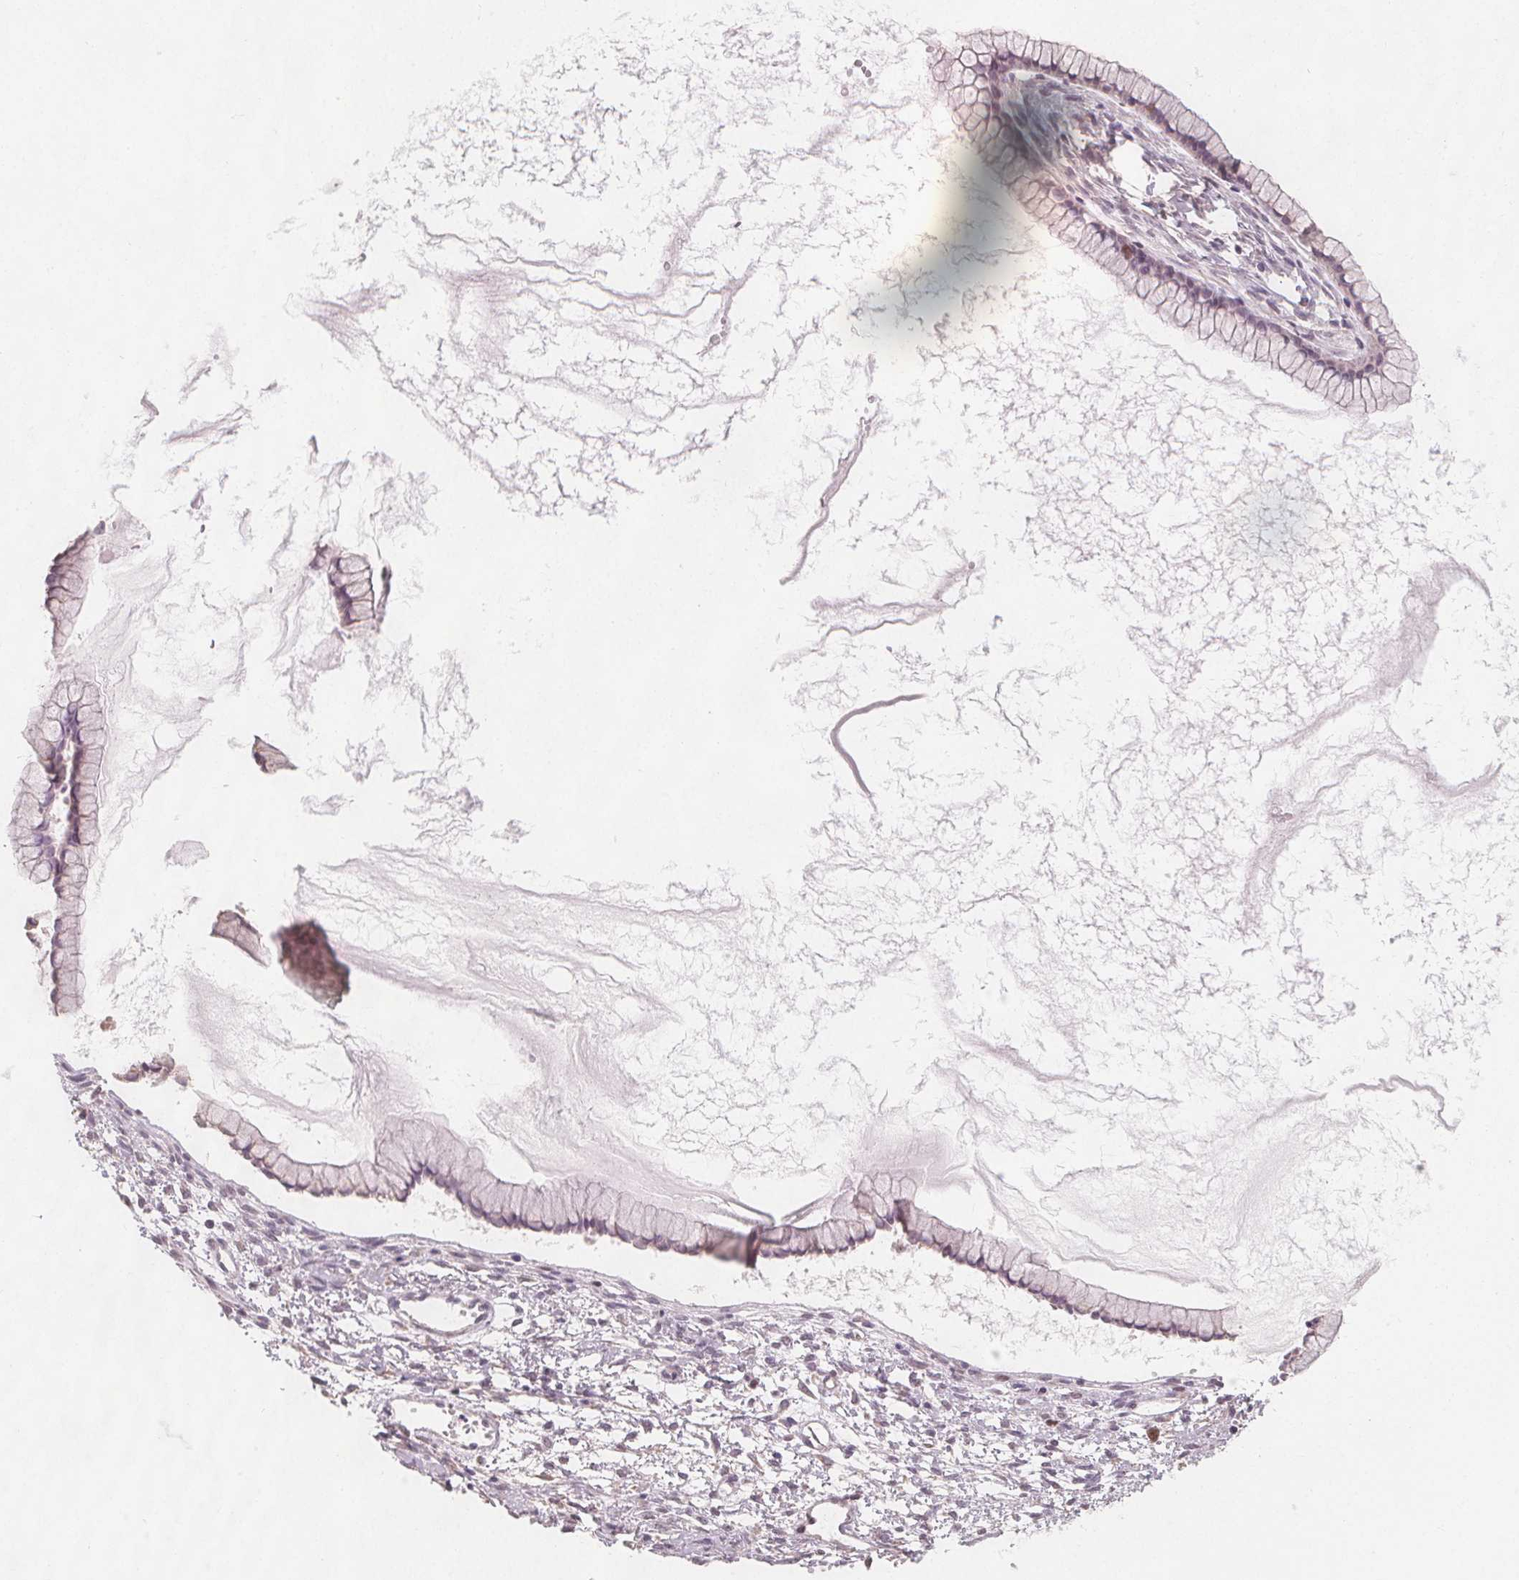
{"staining": {"intensity": "negative", "quantity": "none", "location": "none"}, "tissue": "ovarian cancer", "cell_type": "Tumor cells", "image_type": "cancer", "snomed": [{"axis": "morphology", "description": "Cystadenocarcinoma, mucinous, NOS"}, {"axis": "topography", "description": "Ovary"}], "caption": "IHC of ovarian cancer (mucinous cystadenocarcinoma) exhibits no positivity in tumor cells. (Immunohistochemistry (ihc), brightfield microscopy, high magnification).", "gene": "TIPIN", "patient": {"sex": "female", "age": 41}}